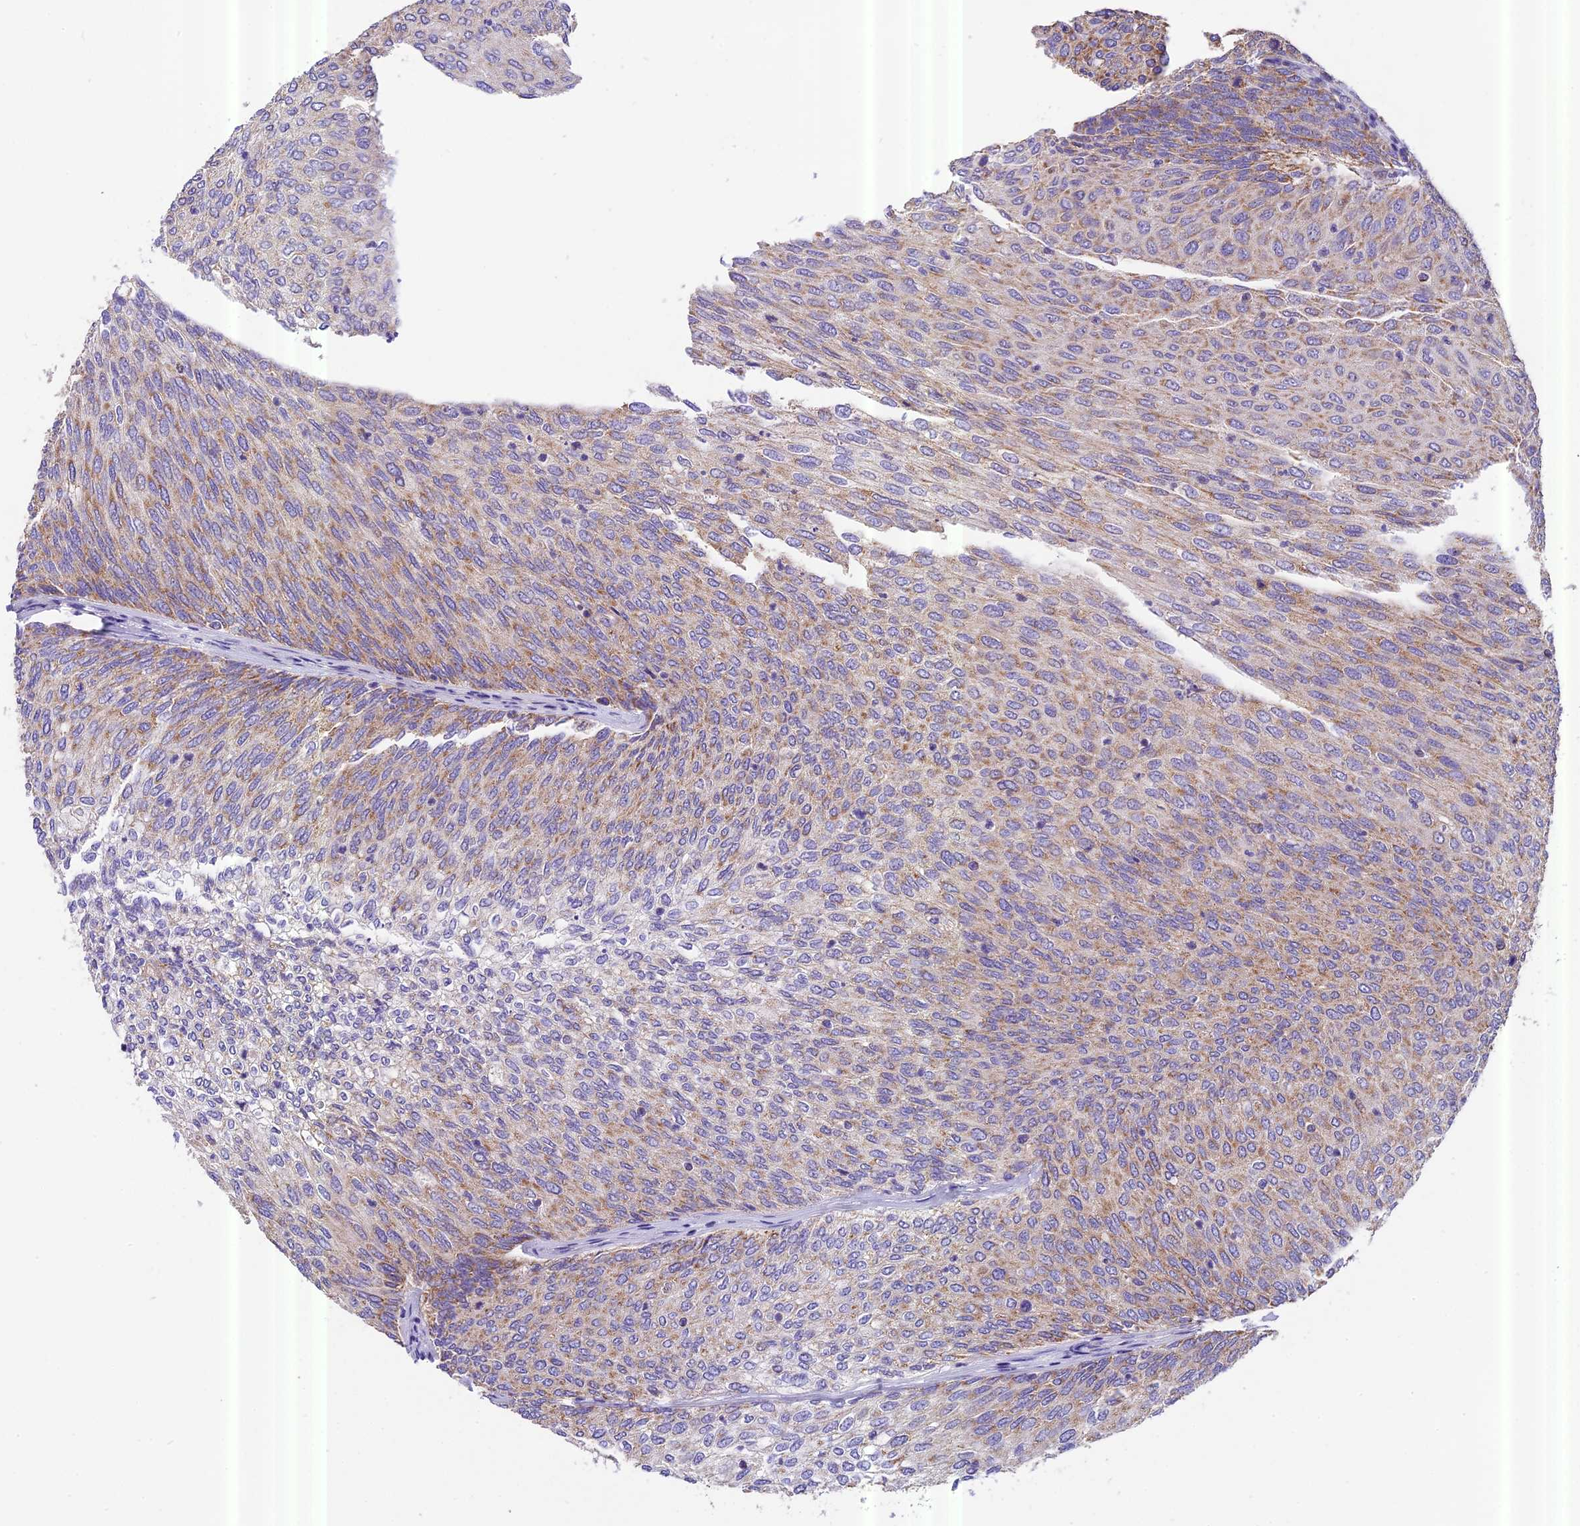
{"staining": {"intensity": "moderate", "quantity": "25%-75%", "location": "cytoplasmic/membranous"}, "tissue": "urothelial cancer", "cell_type": "Tumor cells", "image_type": "cancer", "snomed": [{"axis": "morphology", "description": "Urothelial carcinoma, Low grade"}, {"axis": "topography", "description": "Urinary bladder"}], "caption": "A high-resolution histopathology image shows IHC staining of low-grade urothelial carcinoma, which reveals moderate cytoplasmic/membranous staining in about 25%-75% of tumor cells.", "gene": "MGME1", "patient": {"sex": "female", "age": 79}}